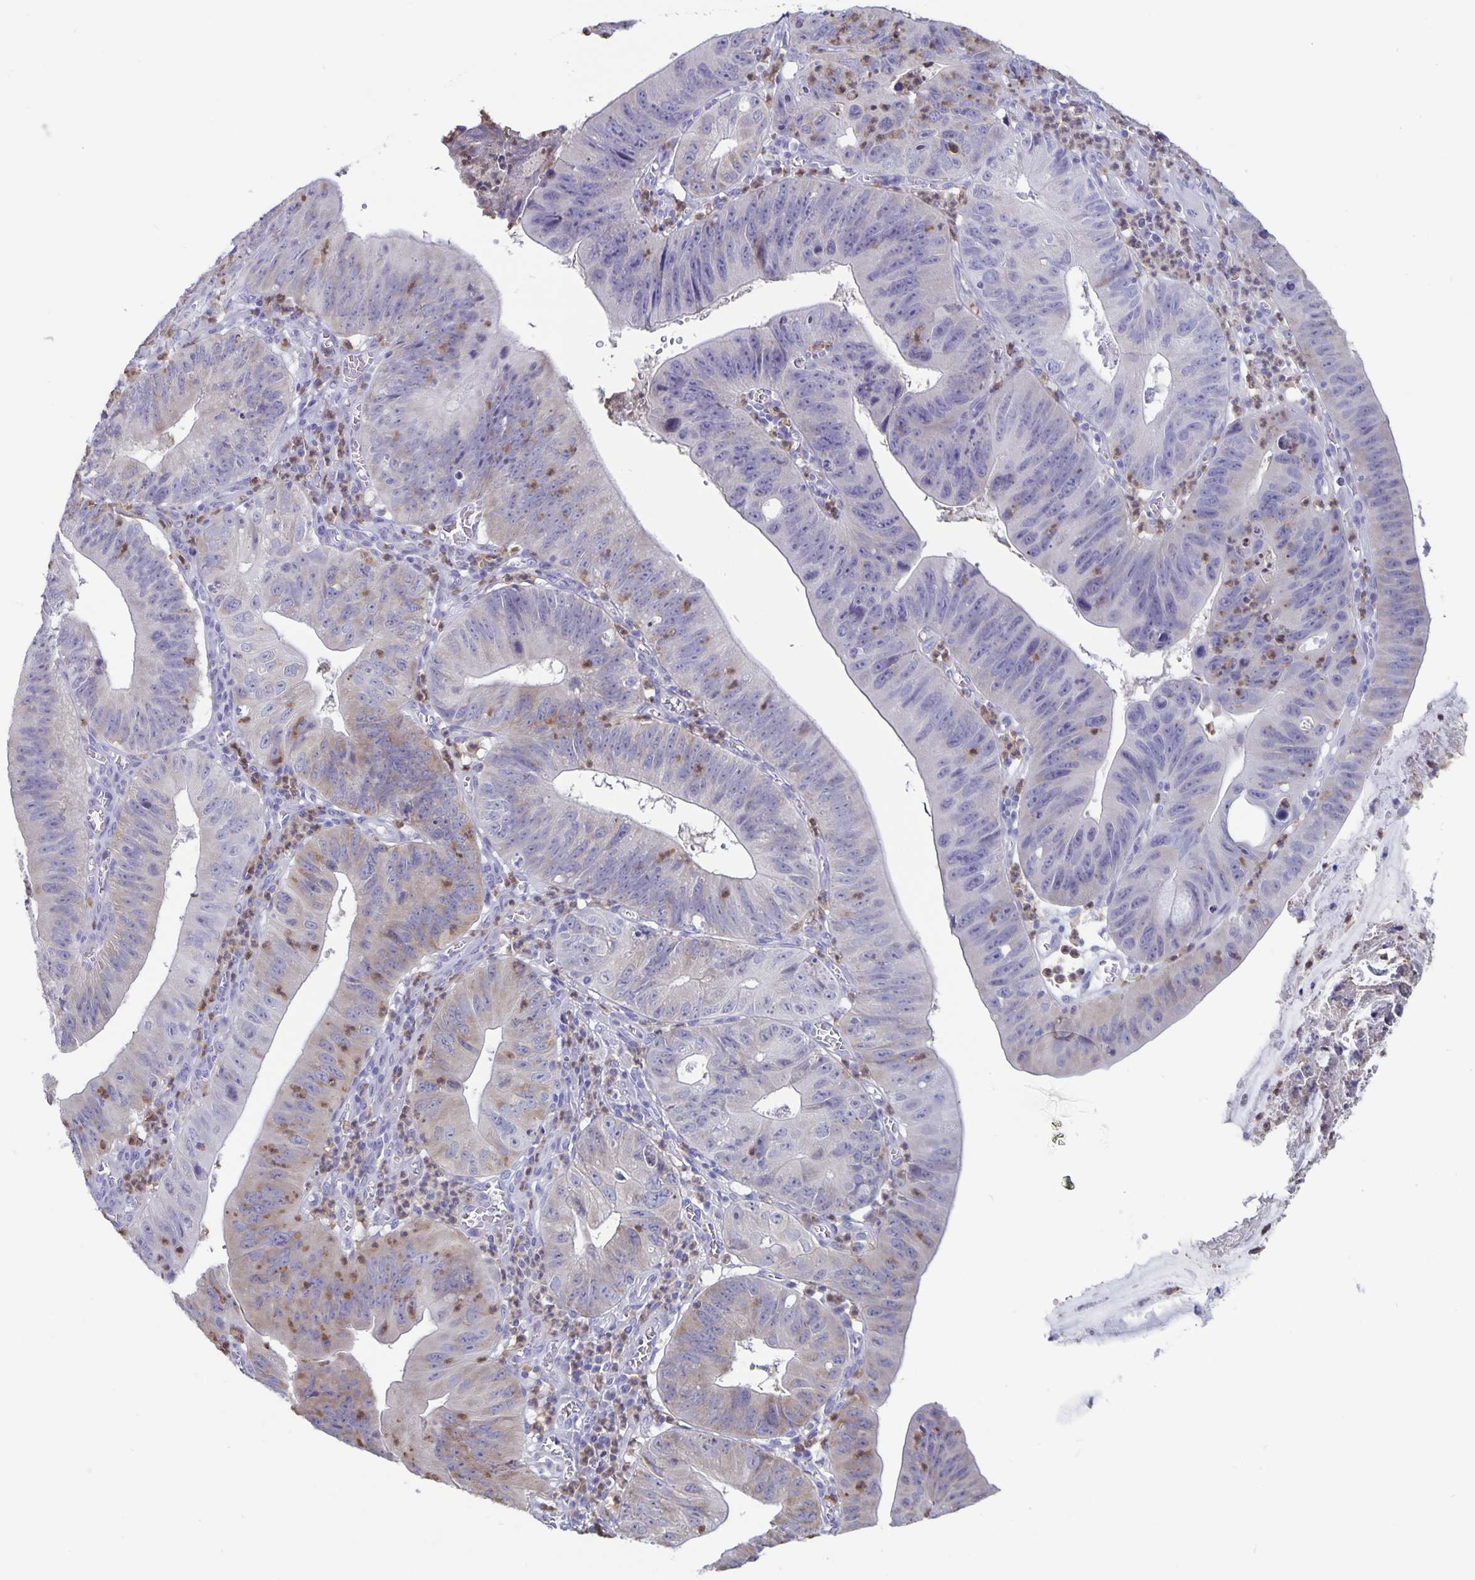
{"staining": {"intensity": "weak", "quantity": "25%-75%", "location": "cytoplasmic/membranous"}, "tissue": "stomach cancer", "cell_type": "Tumor cells", "image_type": "cancer", "snomed": [{"axis": "morphology", "description": "Adenocarcinoma, NOS"}, {"axis": "topography", "description": "Stomach"}], "caption": "The photomicrograph demonstrates a brown stain indicating the presence of a protein in the cytoplasmic/membranous of tumor cells in stomach adenocarcinoma.", "gene": "PLCB3", "patient": {"sex": "male", "age": 59}}